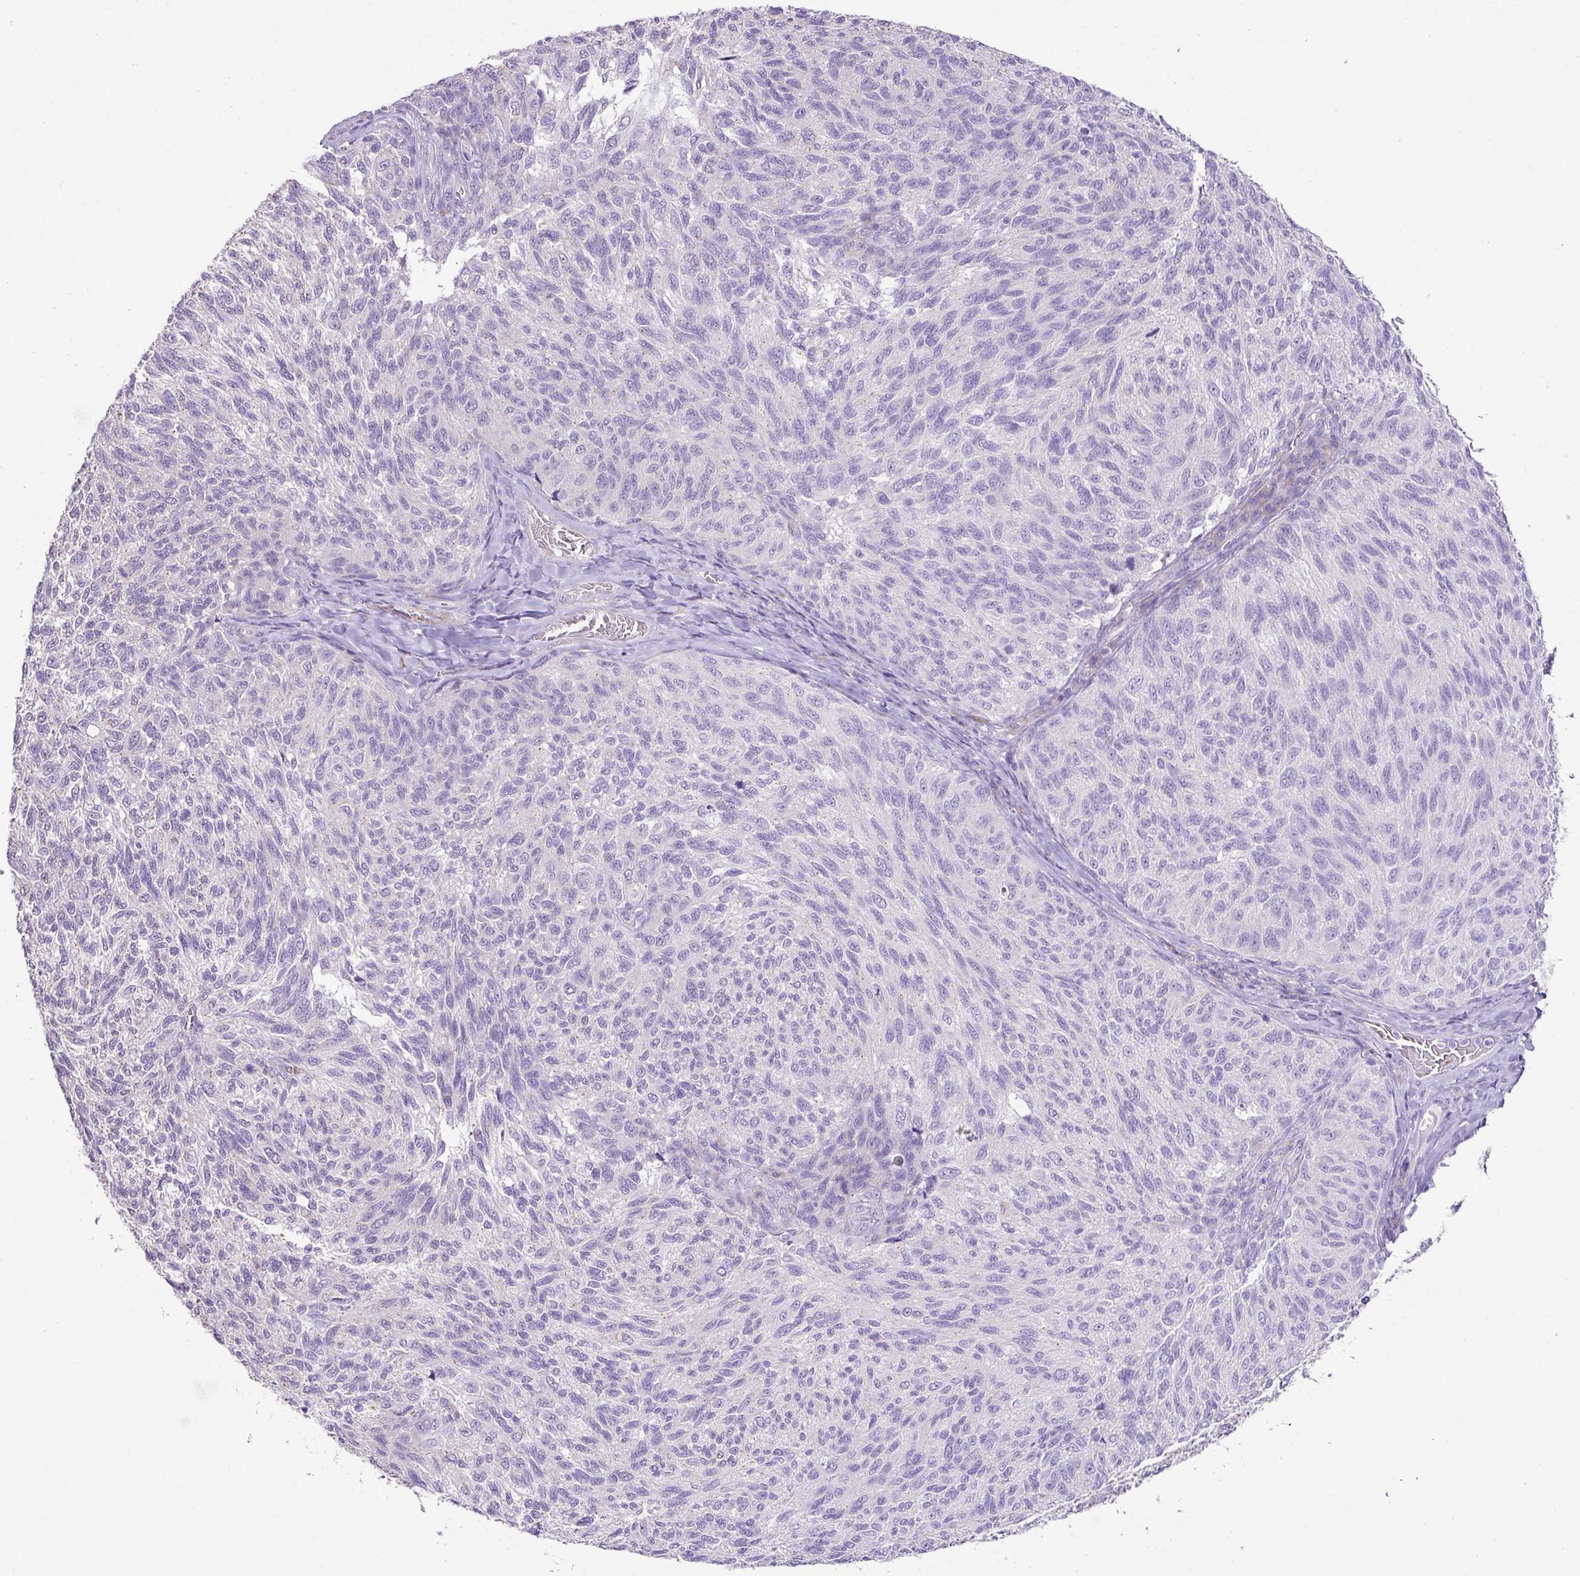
{"staining": {"intensity": "negative", "quantity": "none", "location": "none"}, "tissue": "melanoma", "cell_type": "Tumor cells", "image_type": "cancer", "snomed": [{"axis": "morphology", "description": "Malignant melanoma, NOS"}, {"axis": "topography", "description": "Skin"}], "caption": "The IHC image has no significant expression in tumor cells of melanoma tissue. Brightfield microscopy of immunohistochemistry (IHC) stained with DAB (brown) and hematoxylin (blue), captured at high magnification.", "gene": "DIP2A", "patient": {"sex": "female", "age": 73}}